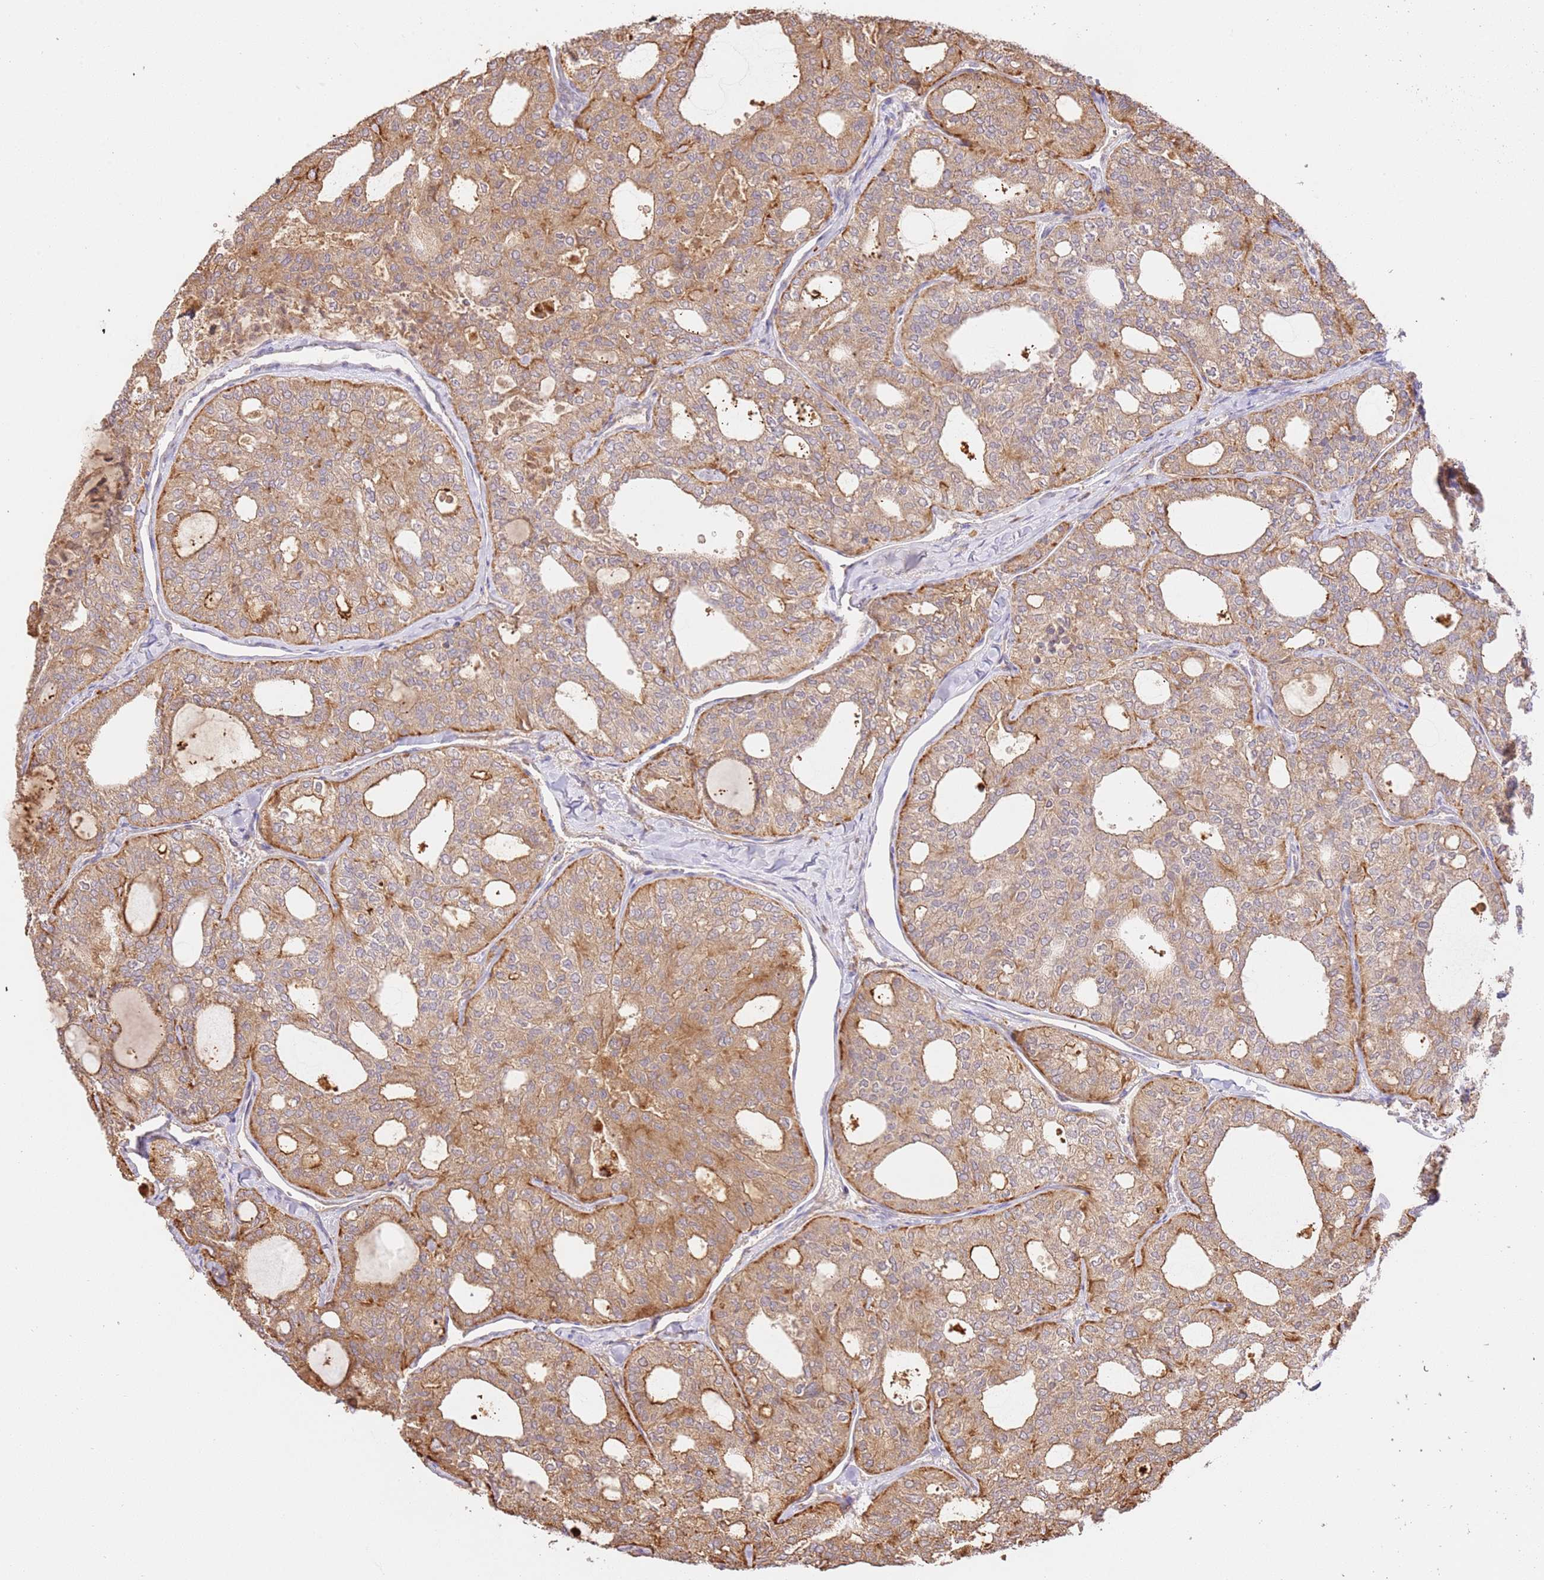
{"staining": {"intensity": "moderate", "quantity": ">75%", "location": "cytoplasmic/membranous"}, "tissue": "thyroid cancer", "cell_type": "Tumor cells", "image_type": "cancer", "snomed": [{"axis": "morphology", "description": "Follicular adenoma carcinoma, NOS"}, {"axis": "topography", "description": "Thyroid gland"}], "caption": "This micrograph shows thyroid cancer stained with immunohistochemistry (IHC) to label a protein in brown. The cytoplasmic/membranous of tumor cells show moderate positivity for the protein. Nuclei are counter-stained blue.", "gene": "CEP55", "patient": {"sex": "male", "age": 75}}